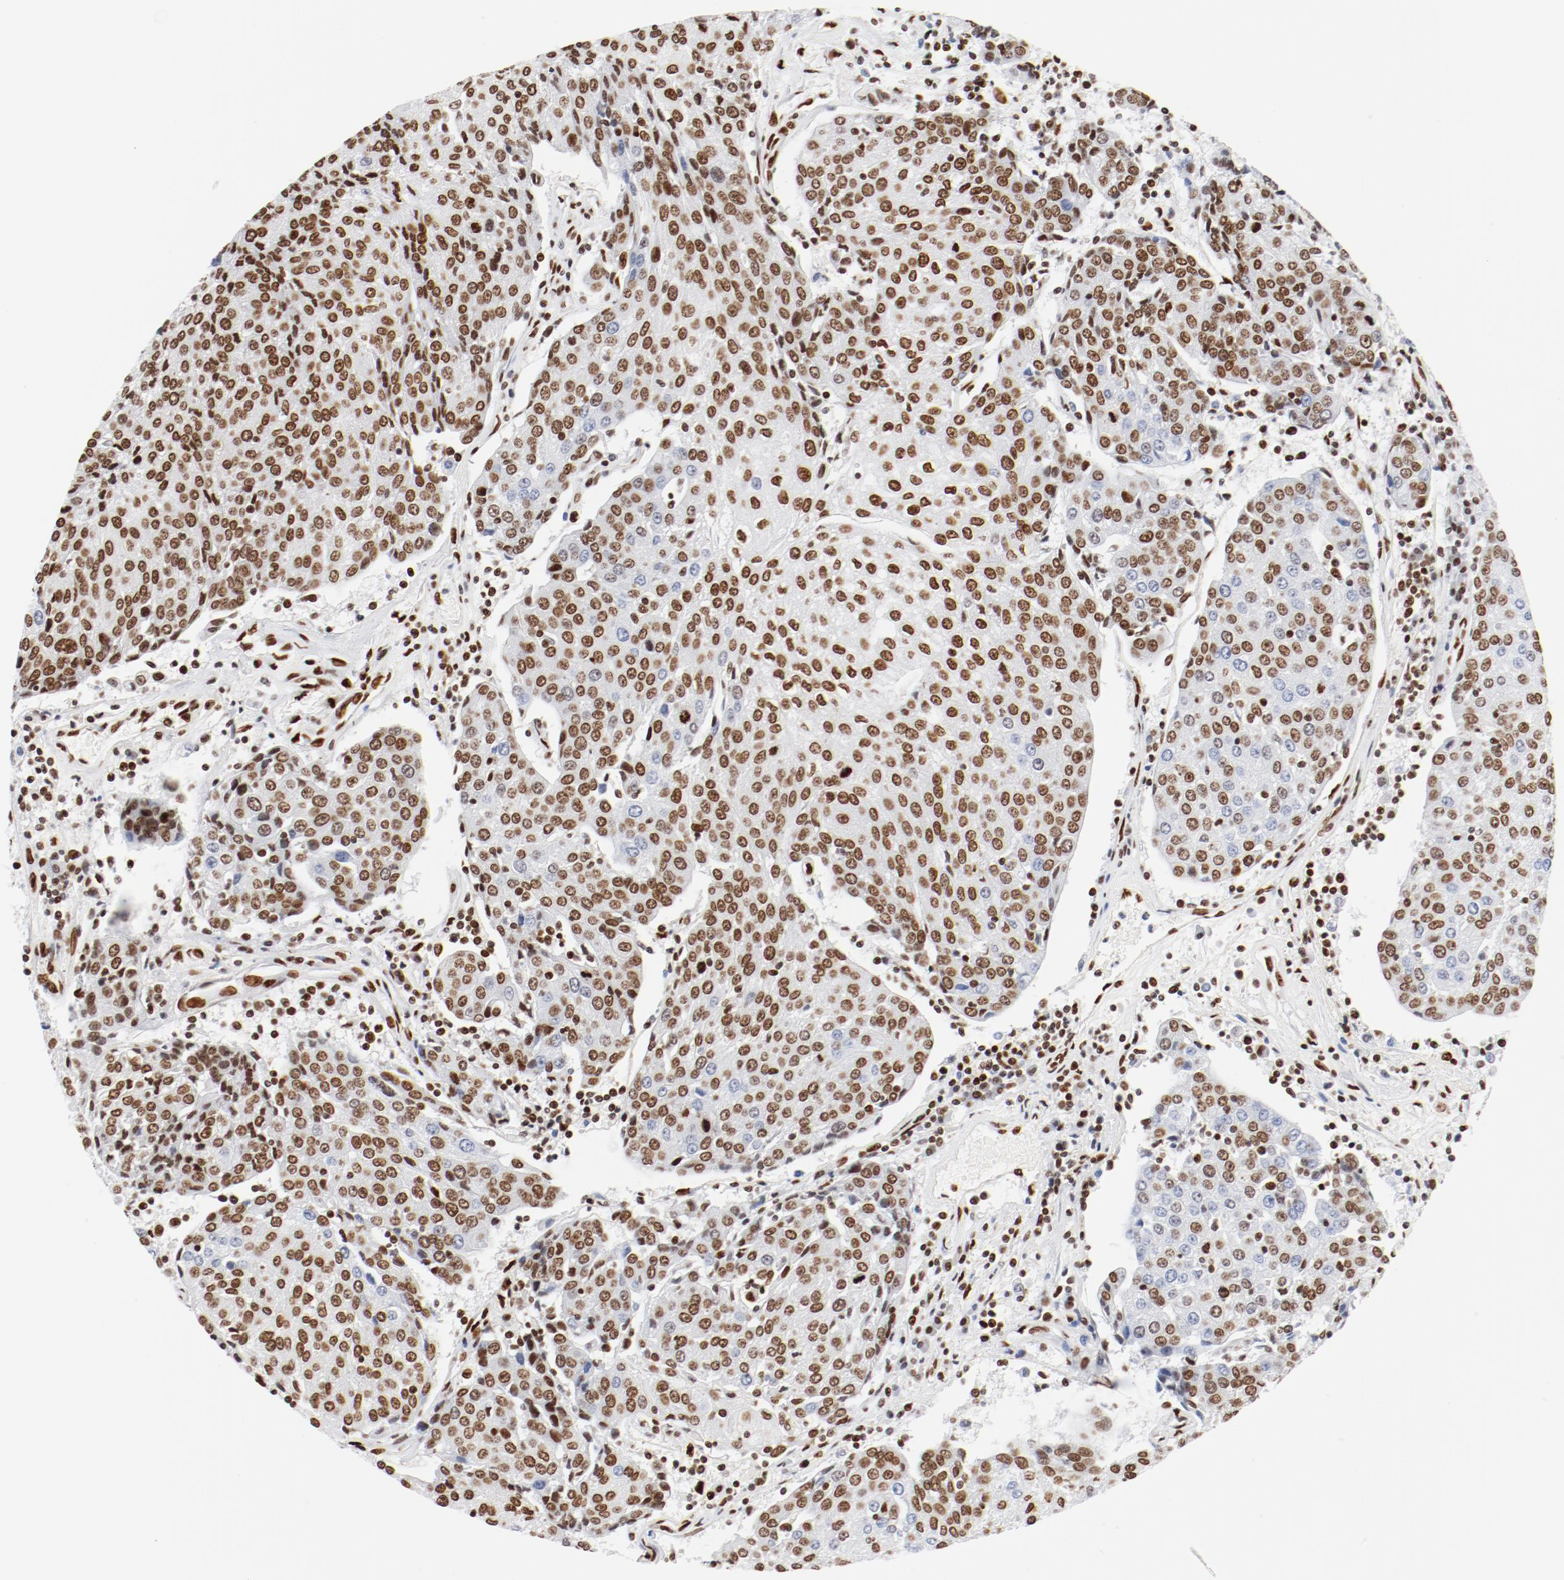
{"staining": {"intensity": "moderate", "quantity": ">75%", "location": "nuclear"}, "tissue": "urothelial cancer", "cell_type": "Tumor cells", "image_type": "cancer", "snomed": [{"axis": "morphology", "description": "Urothelial carcinoma, High grade"}, {"axis": "topography", "description": "Urinary bladder"}], "caption": "Brown immunohistochemical staining in urothelial cancer demonstrates moderate nuclear staining in about >75% of tumor cells.", "gene": "CTBP1", "patient": {"sex": "female", "age": 85}}